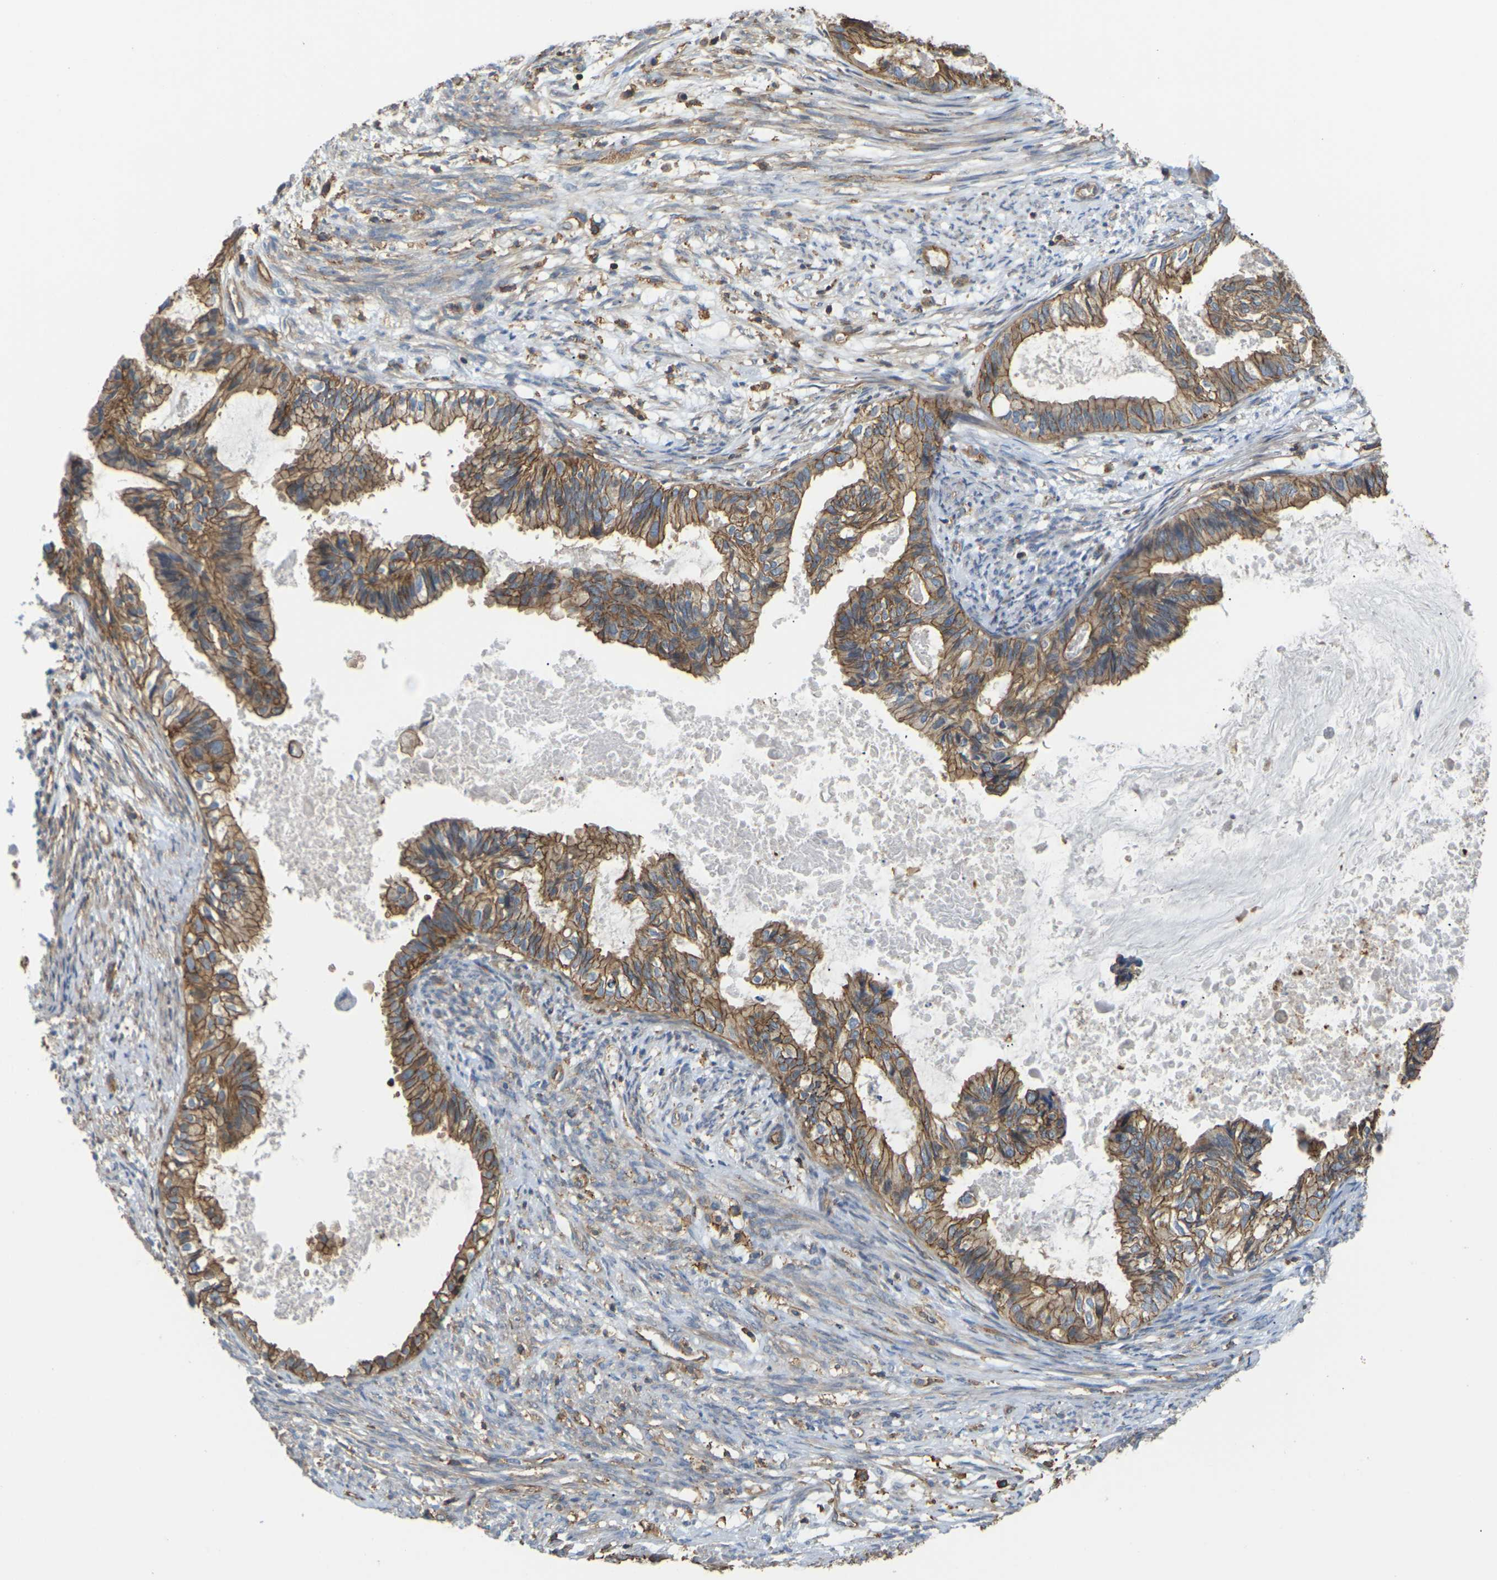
{"staining": {"intensity": "moderate", "quantity": ">75%", "location": "cytoplasmic/membranous"}, "tissue": "cervical cancer", "cell_type": "Tumor cells", "image_type": "cancer", "snomed": [{"axis": "morphology", "description": "Normal tissue, NOS"}, {"axis": "morphology", "description": "Adenocarcinoma, NOS"}, {"axis": "topography", "description": "Cervix"}, {"axis": "topography", "description": "Endometrium"}], "caption": "A medium amount of moderate cytoplasmic/membranous positivity is appreciated in about >75% of tumor cells in cervical cancer (adenocarcinoma) tissue. The protein is shown in brown color, while the nuclei are stained blue.", "gene": "IQGAP1", "patient": {"sex": "female", "age": 86}}